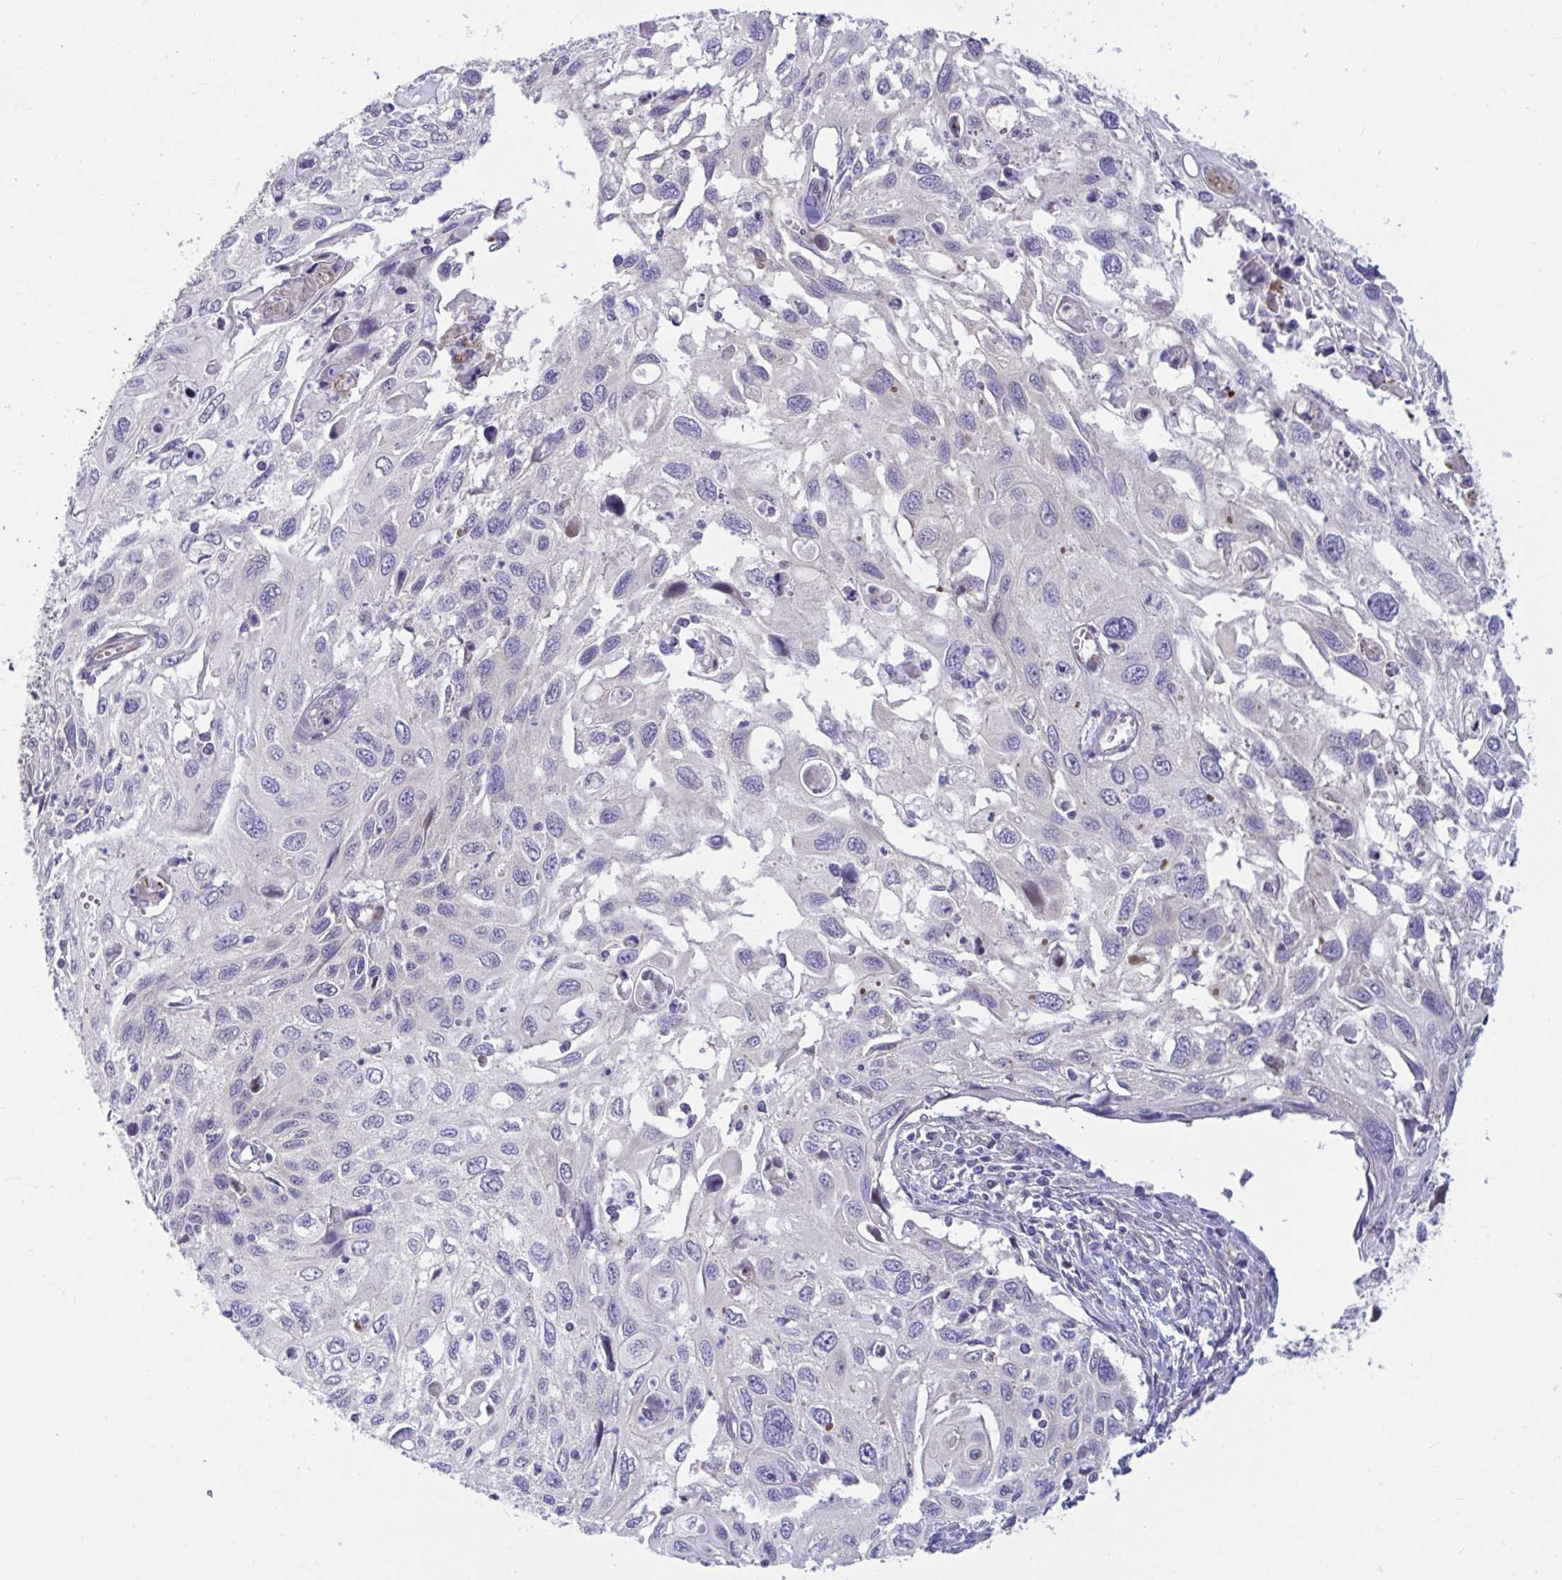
{"staining": {"intensity": "negative", "quantity": "none", "location": "none"}, "tissue": "cervical cancer", "cell_type": "Tumor cells", "image_type": "cancer", "snomed": [{"axis": "morphology", "description": "Squamous cell carcinoma, NOS"}, {"axis": "topography", "description": "Cervix"}], "caption": "The photomicrograph demonstrates no significant positivity in tumor cells of cervical cancer.", "gene": "IL37", "patient": {"sex": "female", "age": 70}}